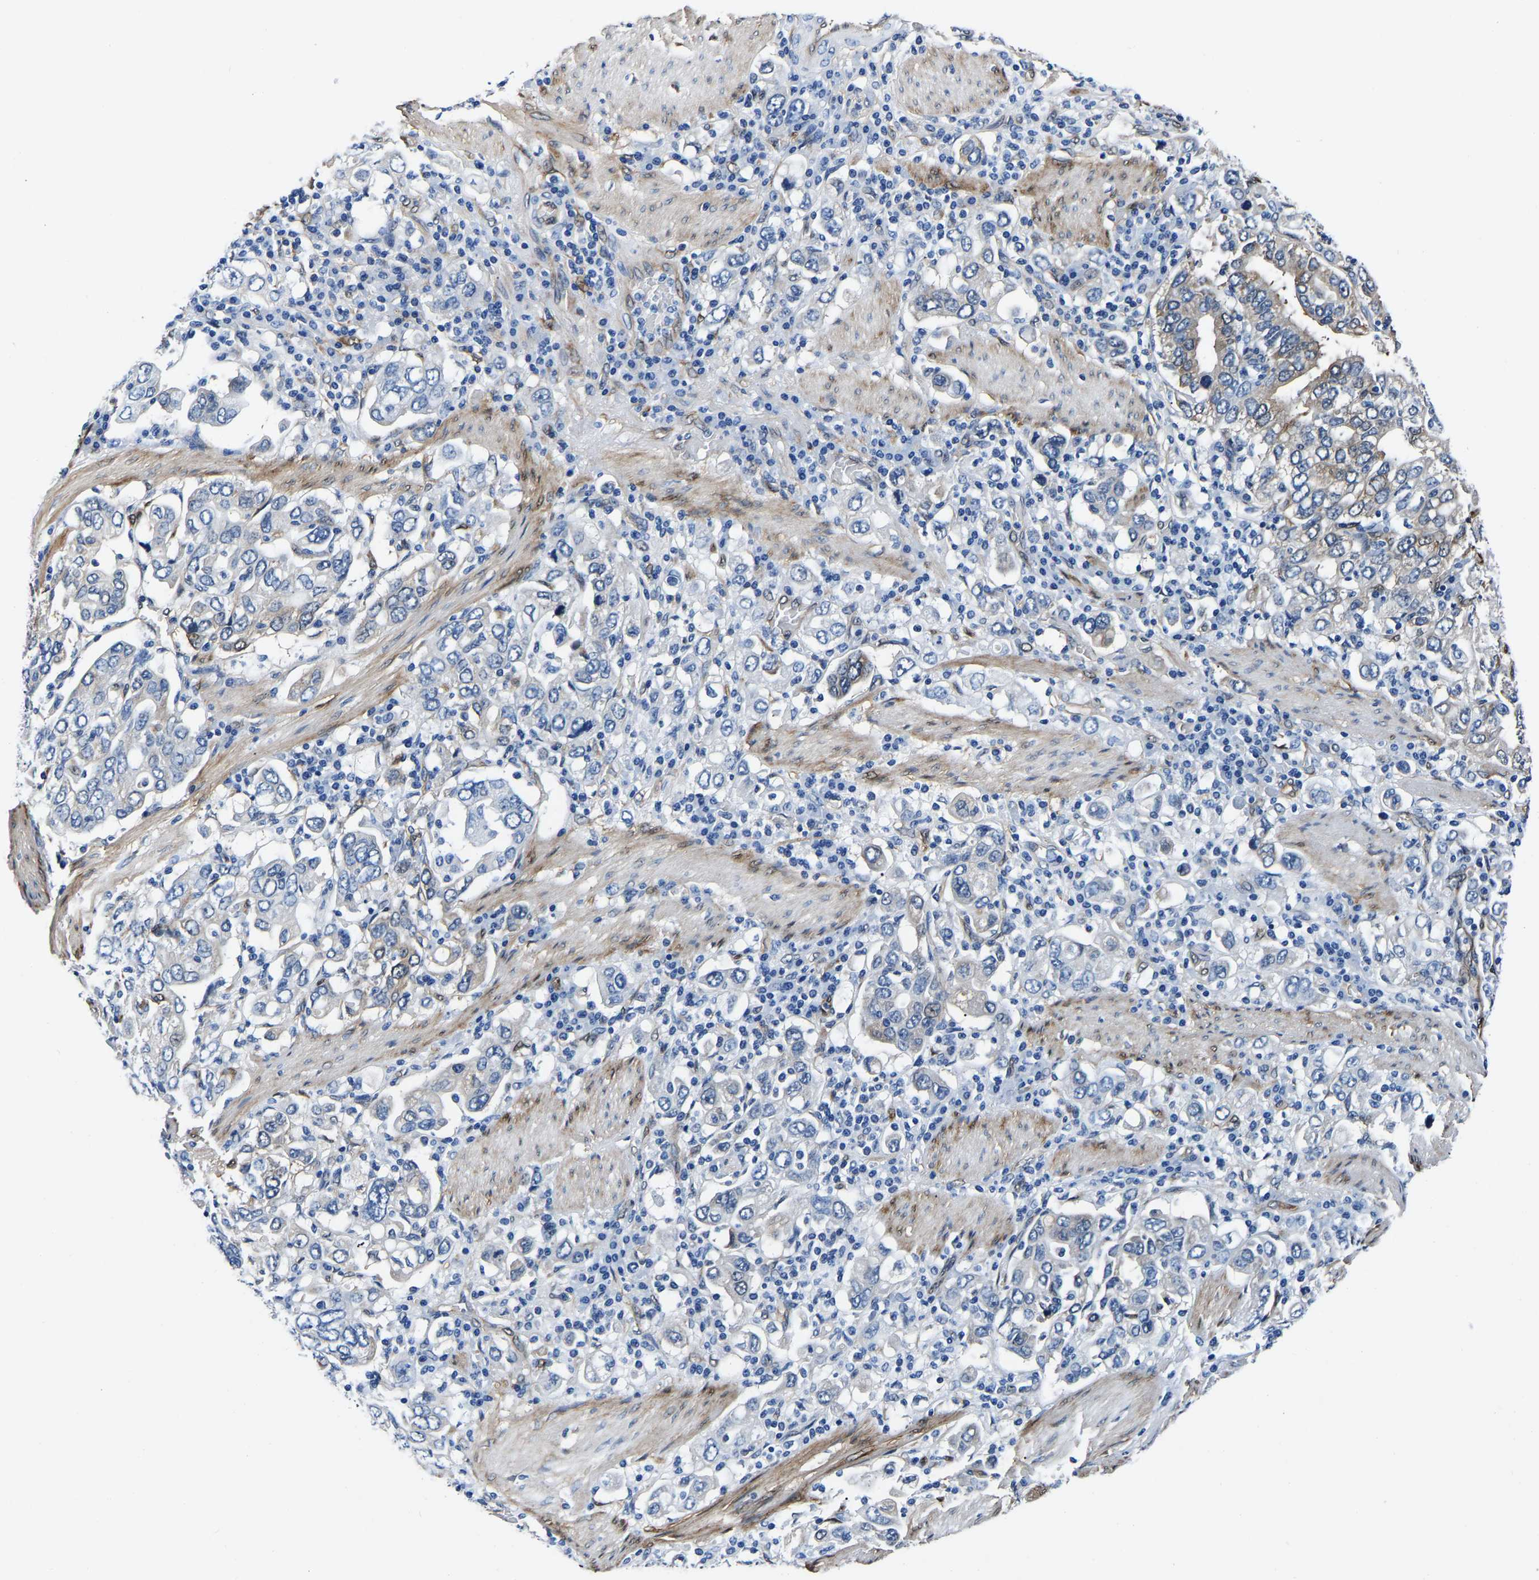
{"staining": {"intensity": "negative", "quantity": "none", "location": "none"}, "tissue": "stomach cancer", "cell_type": "Tumor cells", "image_type": "cancer", "snomed": [{"axis": "morphology", "description": "Adenocarcinoma, NOS"}, {"axis": "topography", "description": "Stomach, upper"}], "caption": "Stomach cancer (adenocarcinoma) was stained to show a protein in brown. There is no significant positivity in tumor cells.", "gene": "S100A13", "patient": {"sex": "male", "age": 62}}